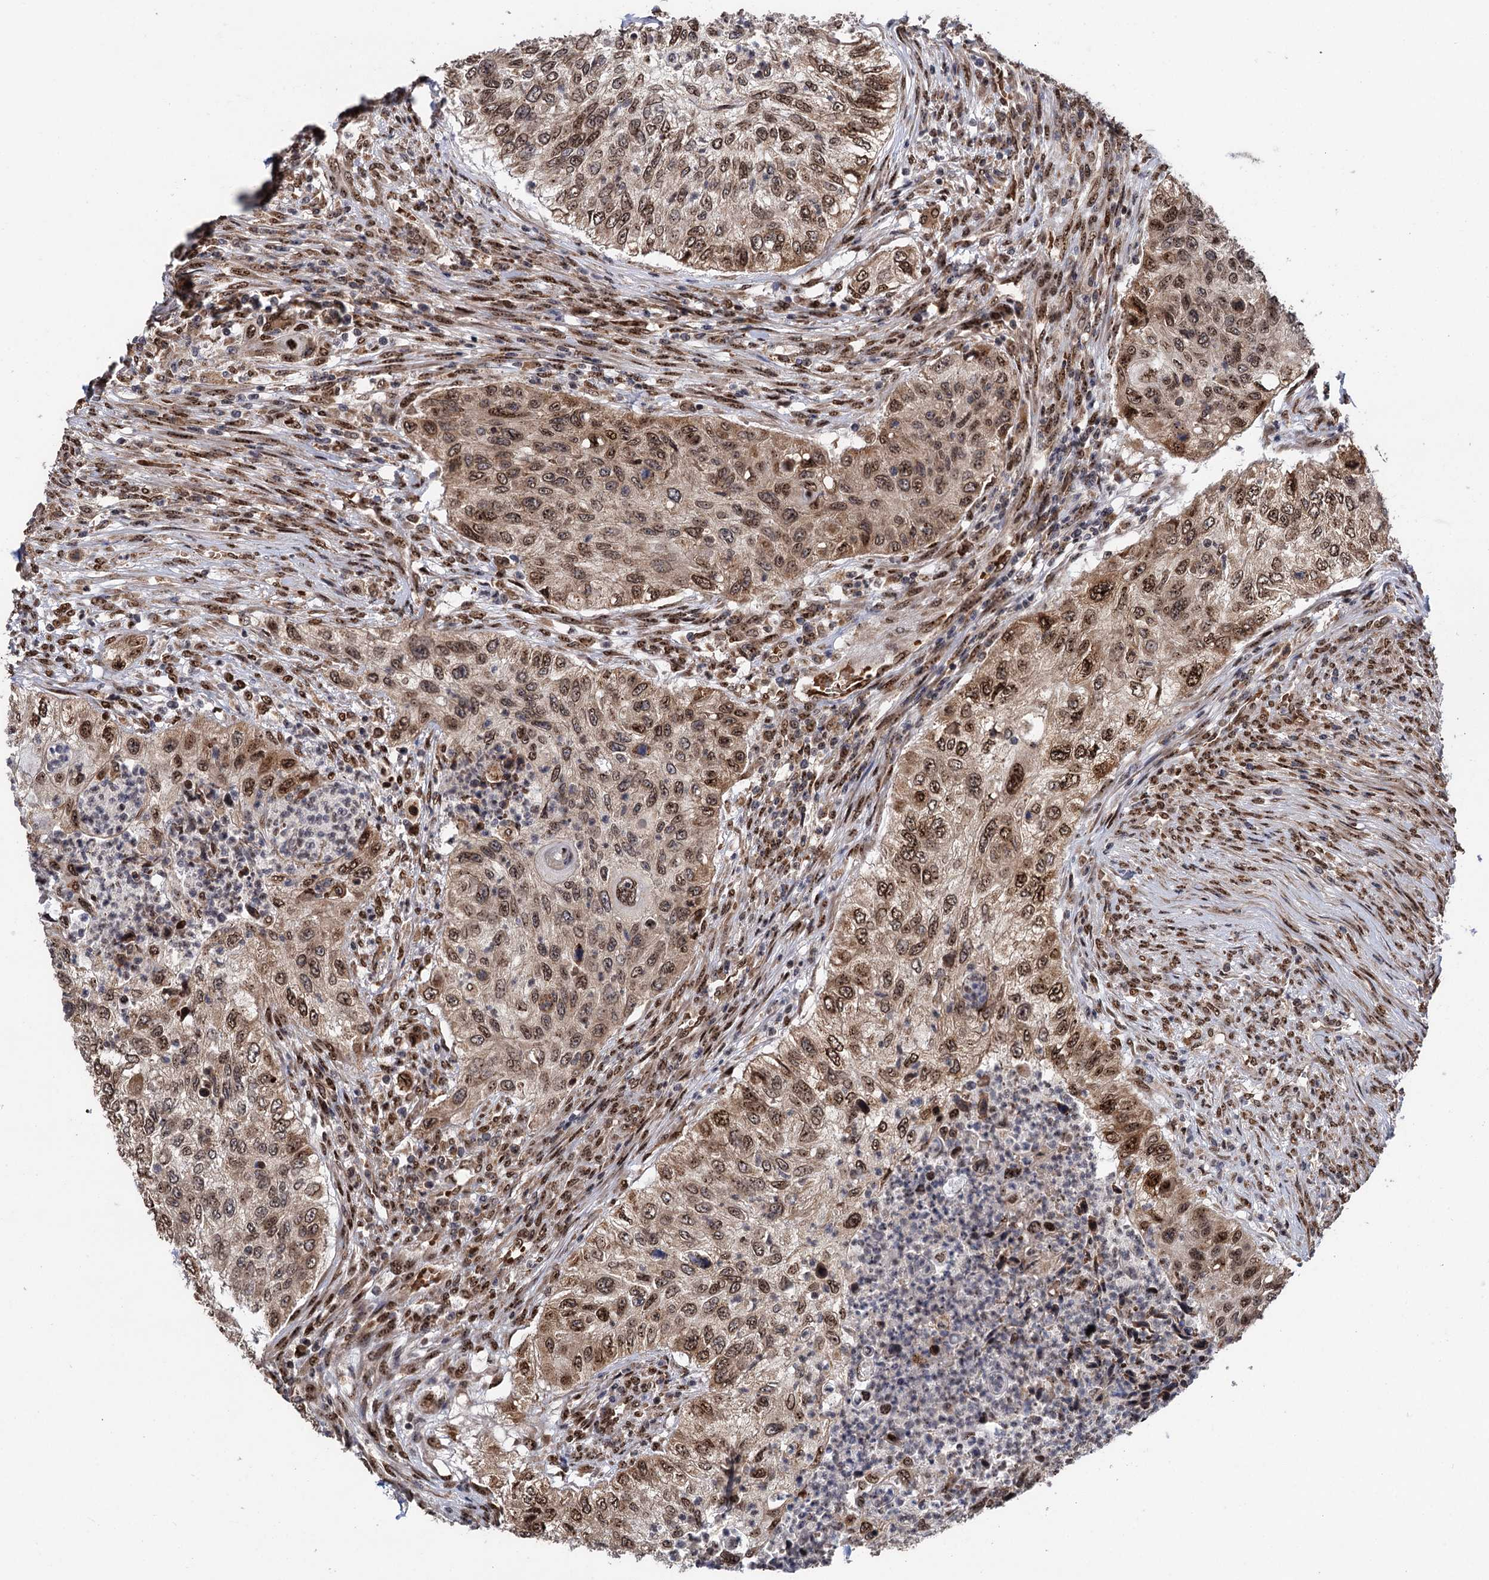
{"staining": {"intensity": "moderate", "quantity": ">75%", "location": "nuclear"}, "tissue": "urothelial cancer", "cell_type": "Tumor cells", "image_type": "cancer", "snomed": [{"axis": "morphology", "description": "Urothelial carcinoma, High grade"}, {"axis": "topography", "description": "Urinary bladder"}], "caption": "Protein expression analysis of urothelial carcinoma (high-grade) demonstrates moderate nuclear expression in approximately >75% of tumor cells.", "gene": "MESD", "patient": {"sex": "female", "age": 60}}